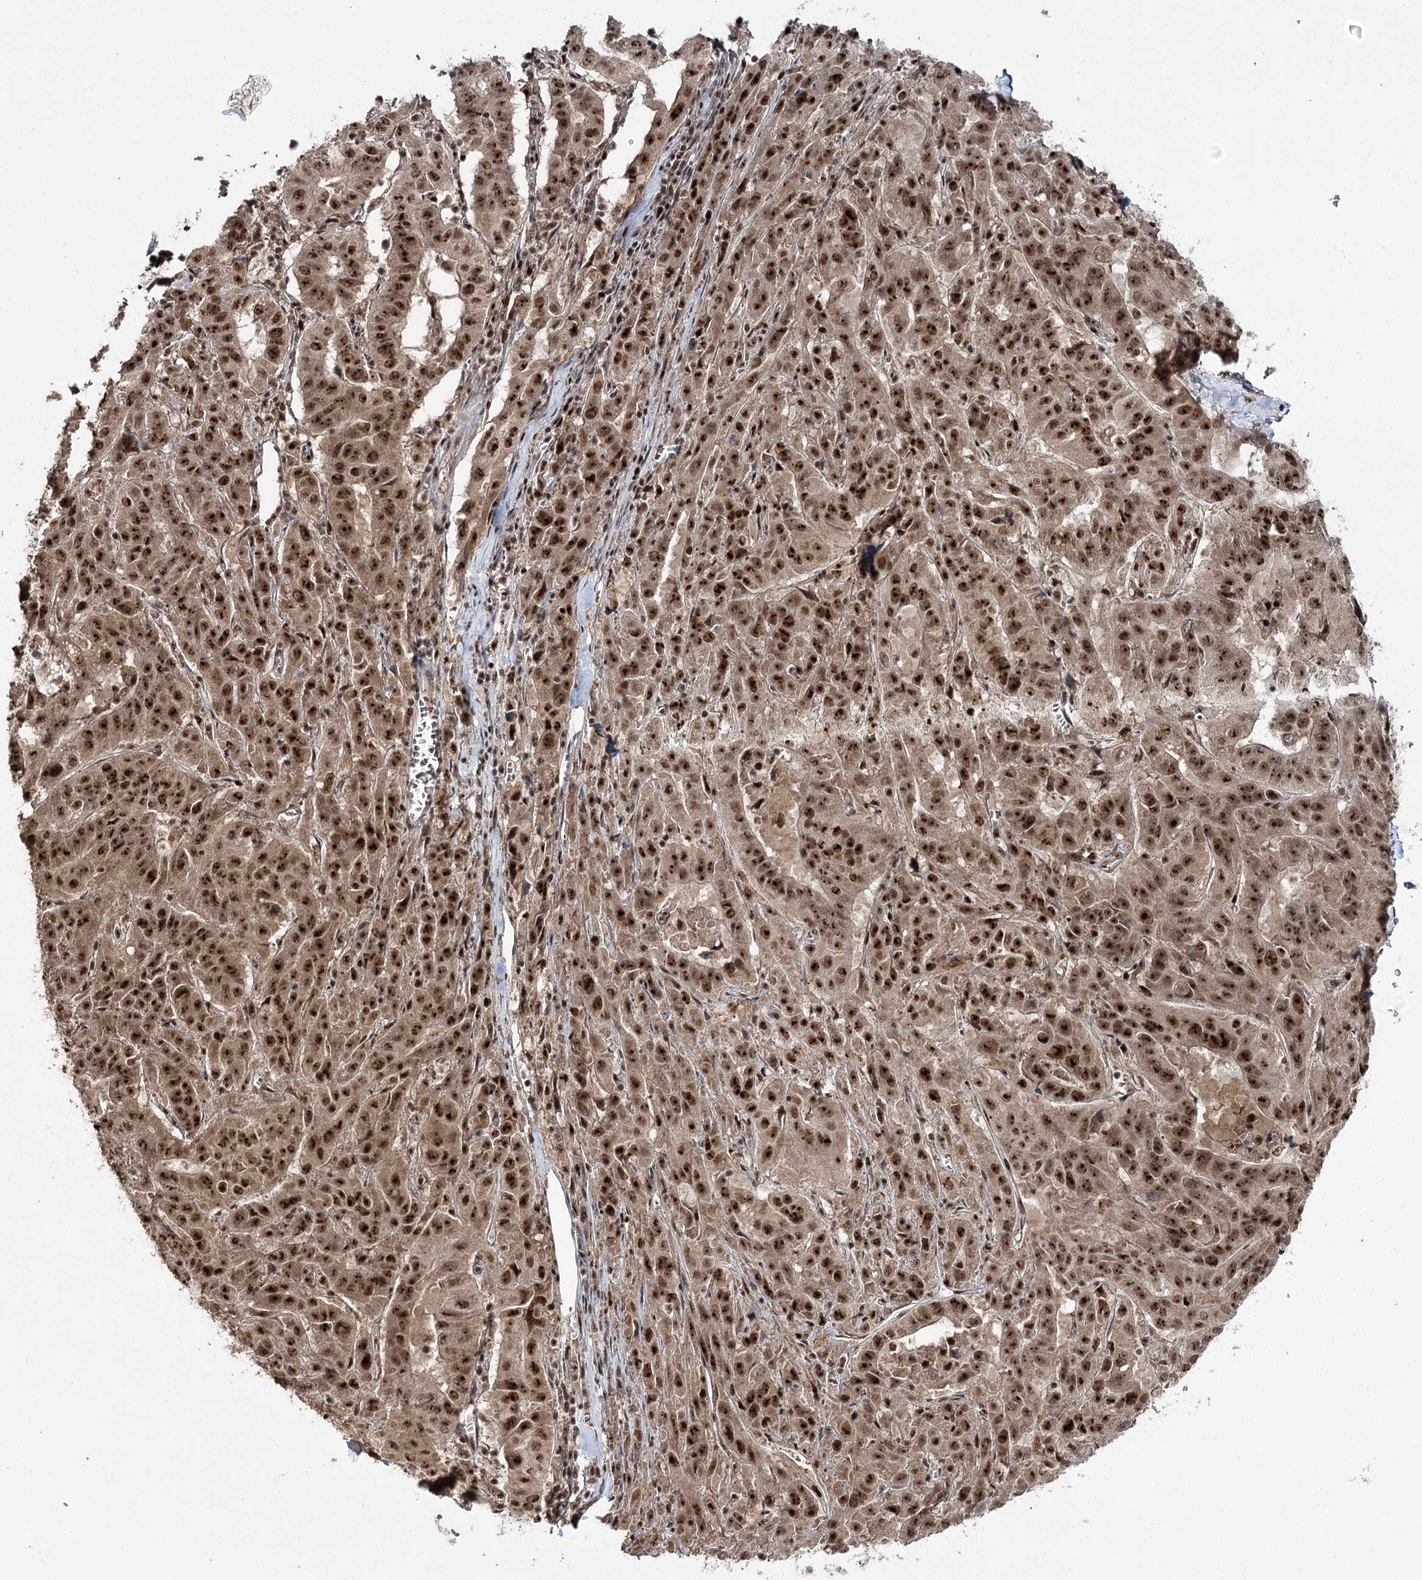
{"staining": {"intensity": "strong", "quantity": ">75%", "location": "nuclear"}, "tissue": "pancreatic cancer", "cell_type": "Tumor cells", "image_type": "cancer", "snomed": [{"axis": "morphology", "description": "Adenocarcinoma, NOS"}, {"axis": "topography", "description": "Pancreas"}], "caption": "Immunohistochemistry of pancreatic cancer exhibits high levels of strong nuclear staining in about >75% of tumor cells.", "gene": "ERCC3", "patient": {"sex": "male", "age": 63}}